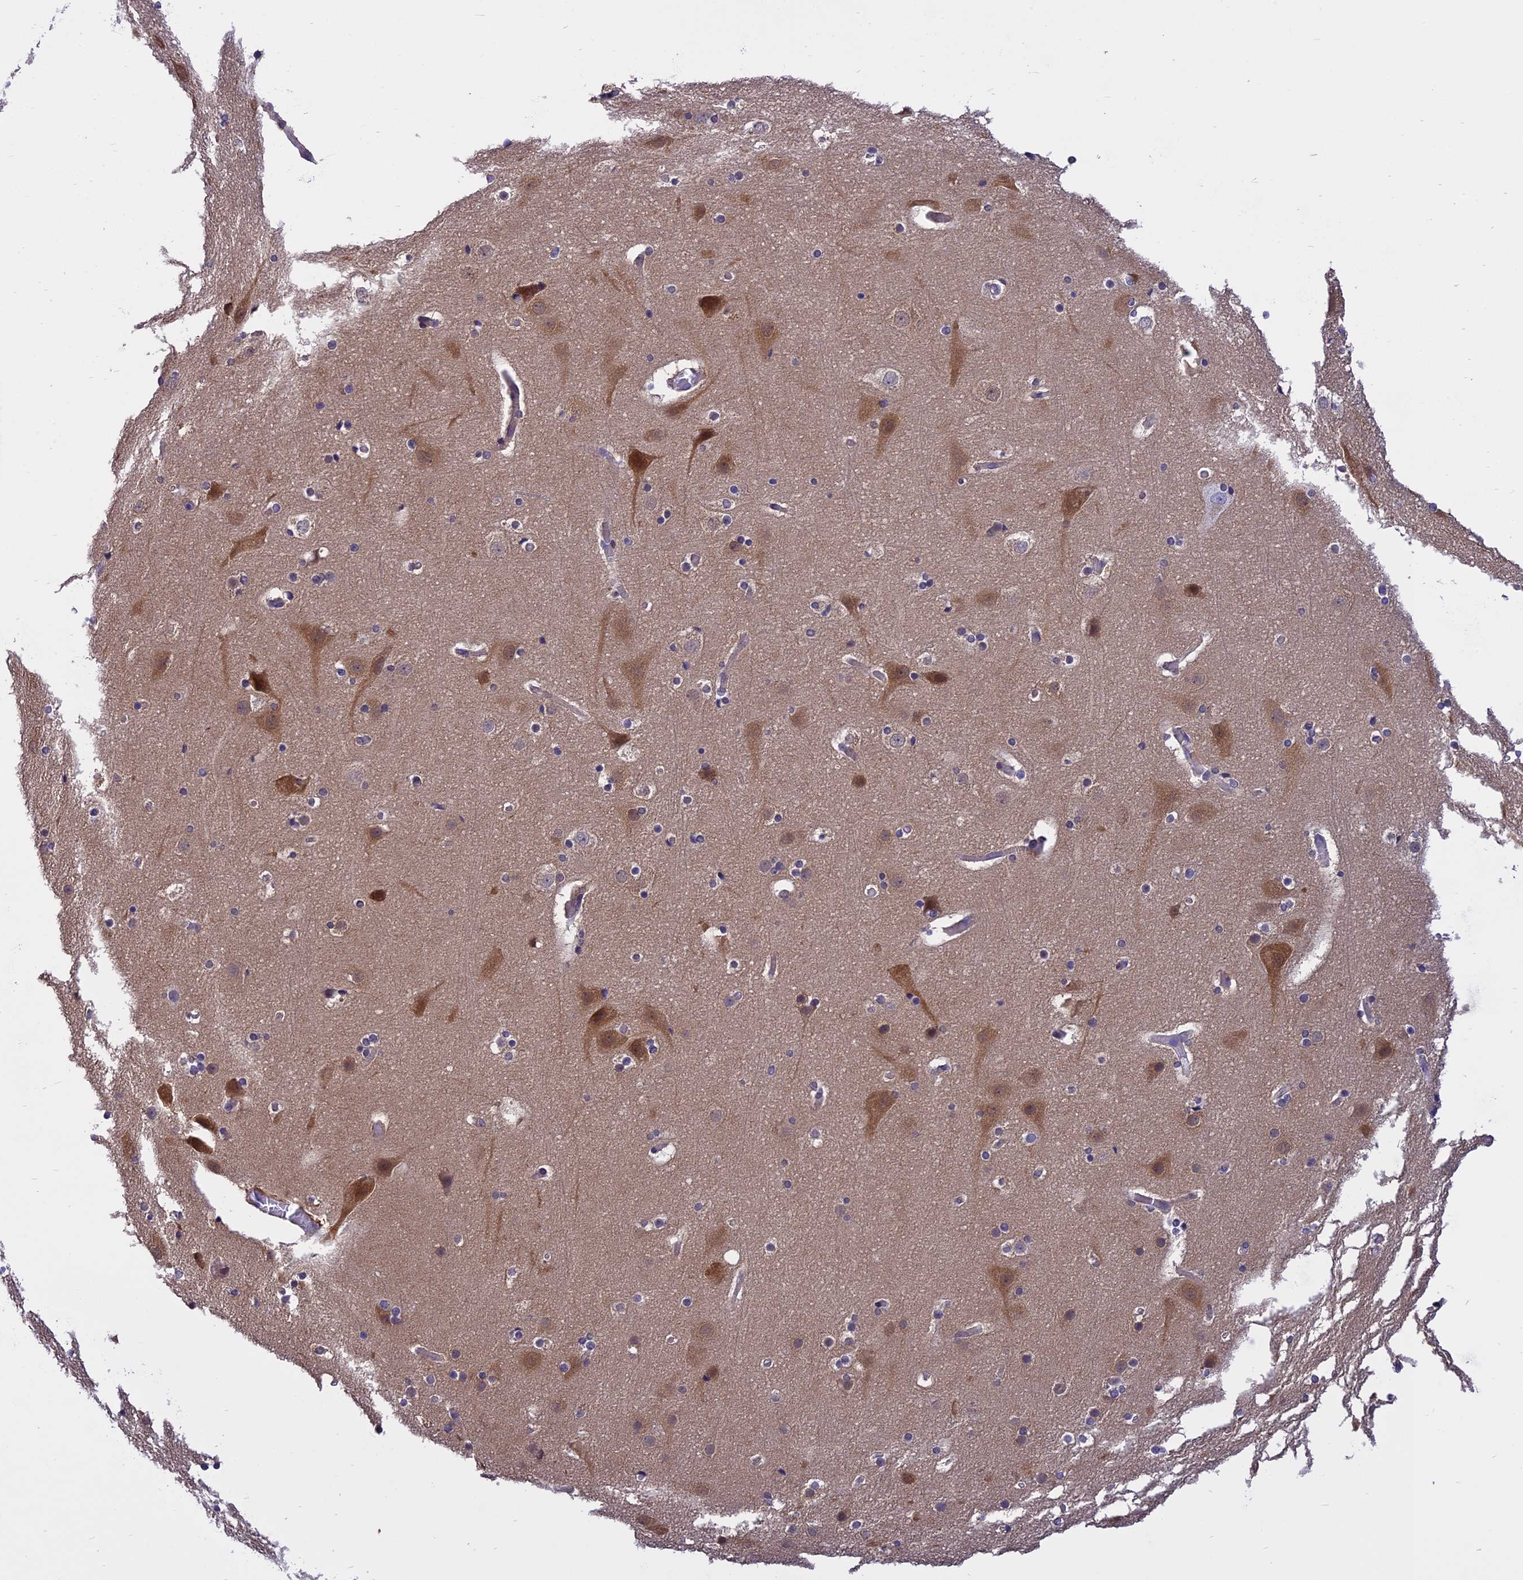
{"staining": {"intensity": "negative", "quantity": "none", "location": "none"}, "tissue": "cerebral cortex", "cell_type": "Endothelial cells", "image_type": "normal", "snomed": [{"axis": "morphology", "description": "Normal tissue, NOS"}, {"axis": "topography", "description": "Cerebral cortex"}], "caption": "A high-resolution micrograph shows IHC staining of normal cerebral cortex, which shows no significant positivity in endothelial cells. (Brightfield microscopy of DAB immunohistochemistry (IHC) at high magnification).", "gene": "STUB1", "patient": {"sex": "male", "age": 57}}